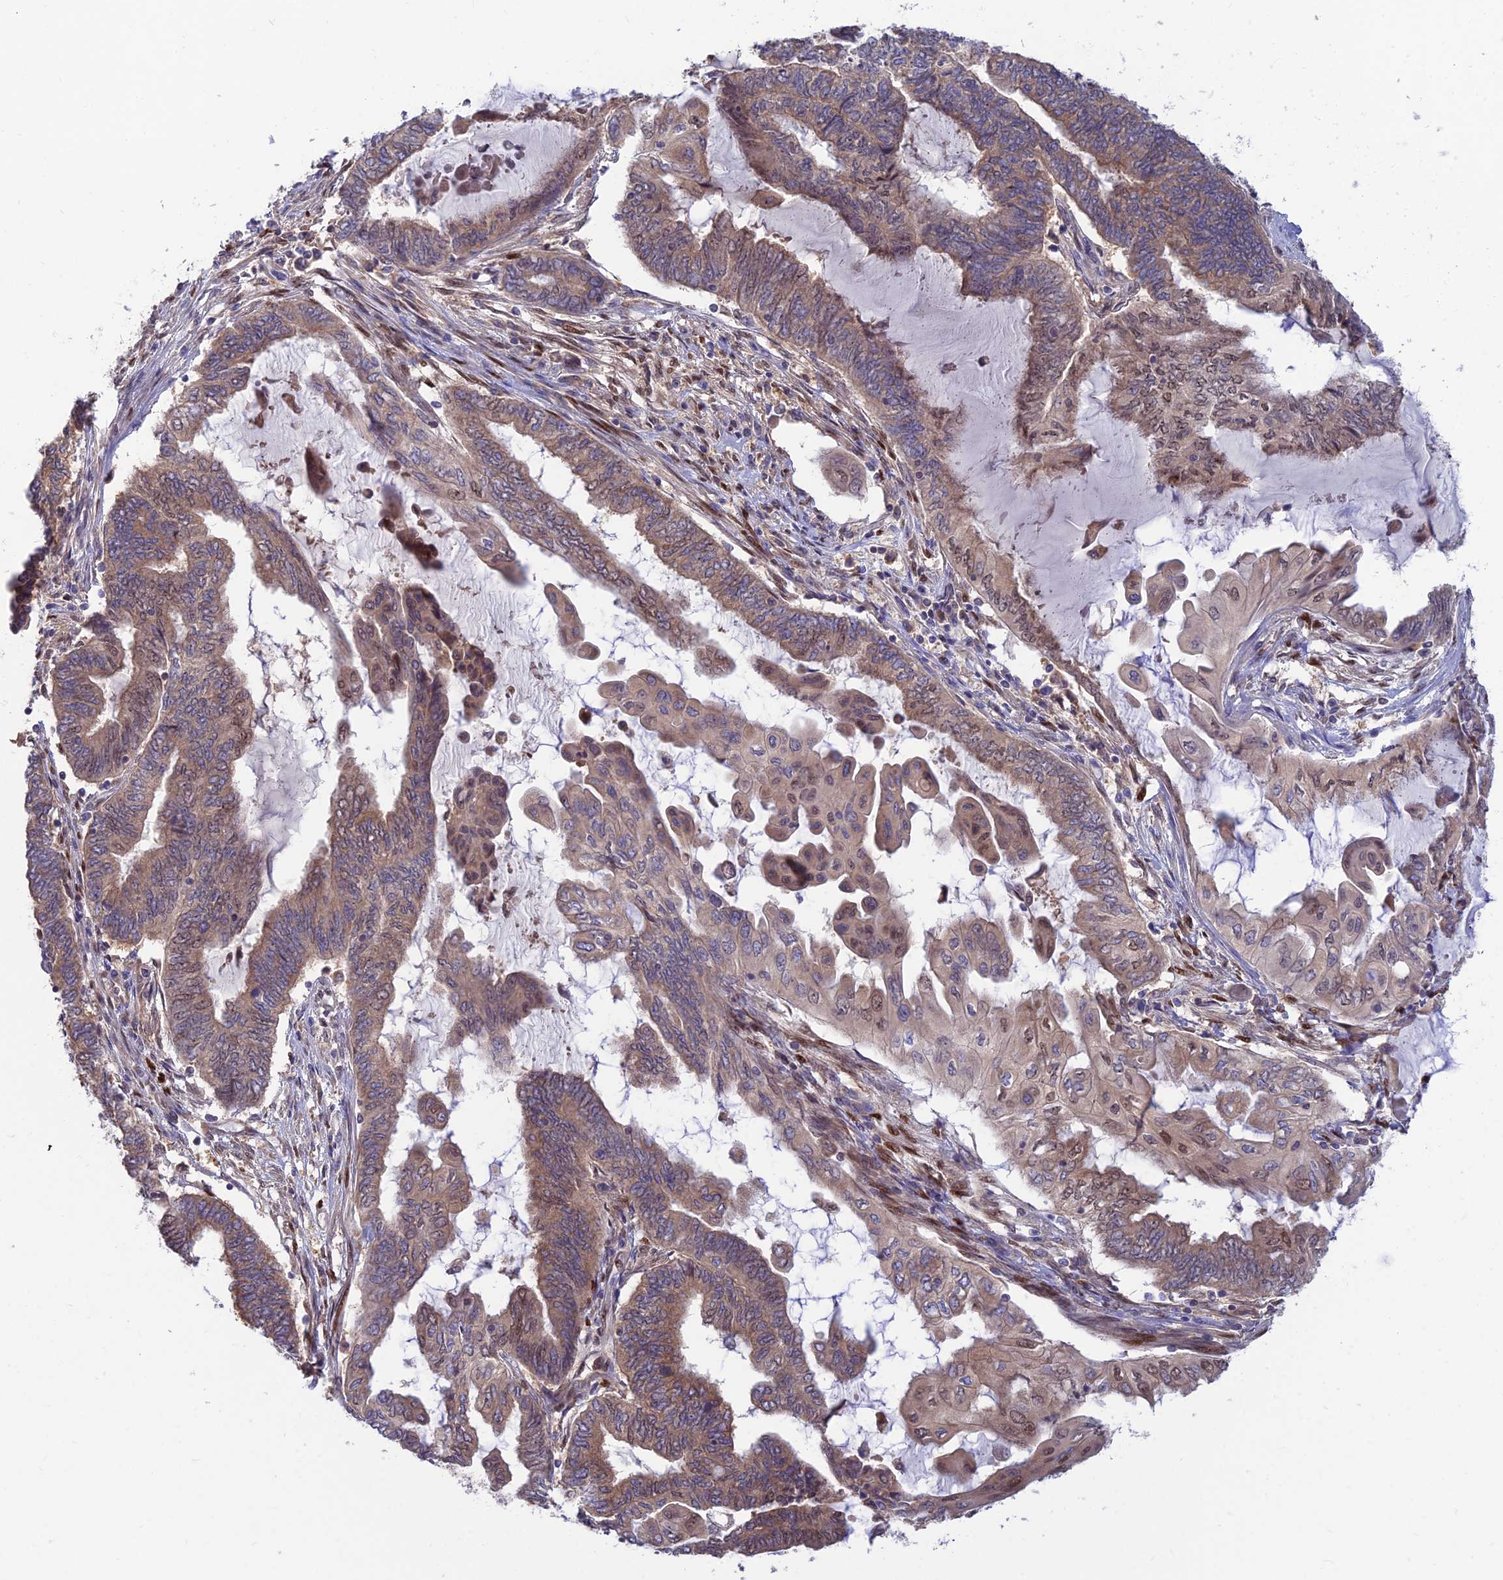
{"staining": {"intensity": "moderate", "quantity": ">75%", "location": "cytoplasmic/membranous,nuclear"}, "tissue": "endometrial cancer", "cell_type": "Tumor cells", "image_type": "cancer", "snomed": [{"axis": "morphology", "description": "Adenocarcinoma, NOS"}, {"axis": "topography", "description": "Uterus"}, {"axis": "topography", "description": "Endometrium"}], "caption": "Endometrial cancer (adenocarcinoma) stained with DAB IHC demonstrates medium levels of moderate cytoplasmic/membranous and nuclear positivity in about >75% of tumor cells.", "gene": "DNPEP", "patient": {"sex": "female", "age": 70}}